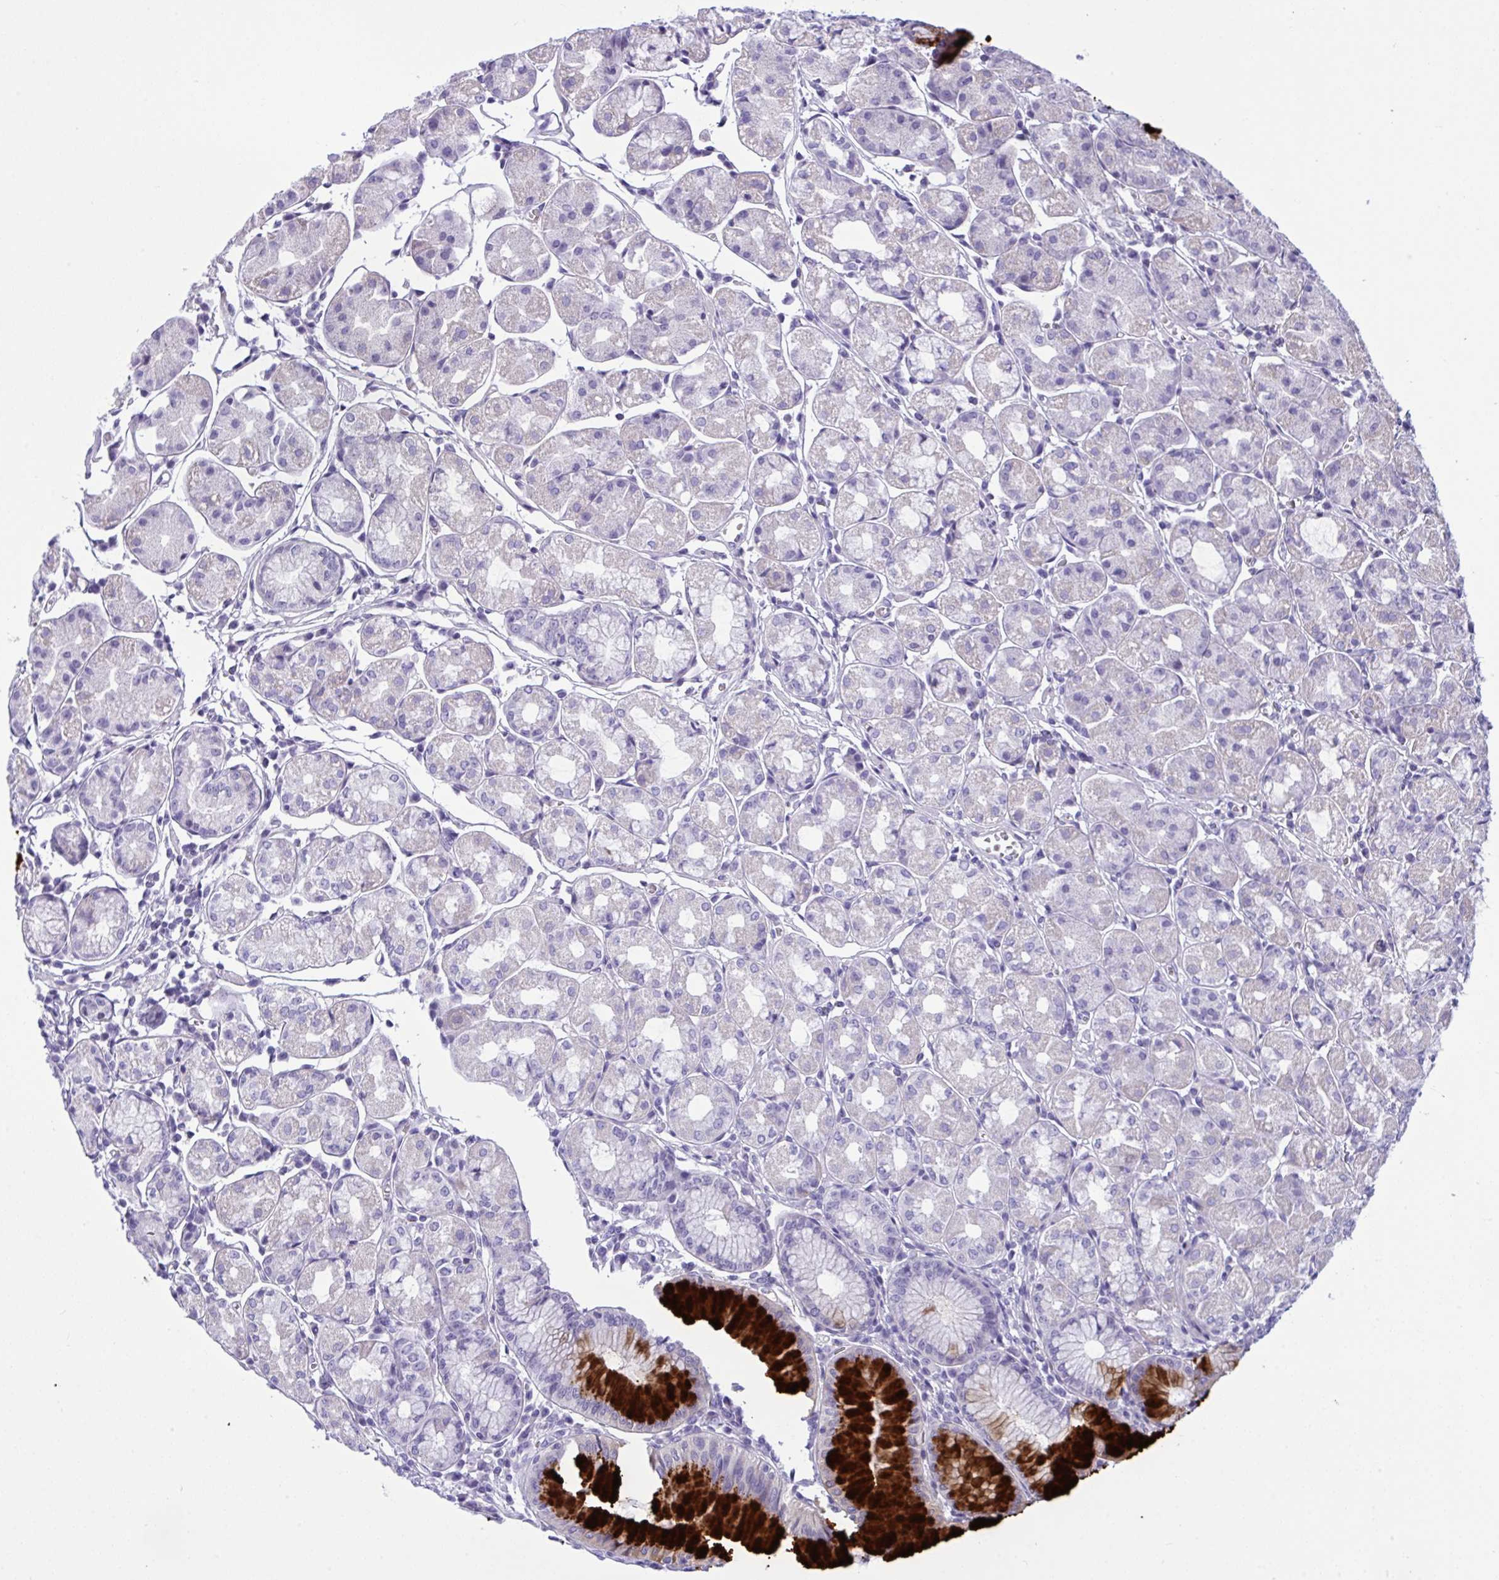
{"staining": {"intensity": "strong", "quantity": "<25%", "location": "cytoplasmic/membranous"}, "tissue": "stomach", "cell_type": "Glandular cells", "image_type": "normal", "snomed": [{"axis": "morphology", "description": "Normal tissue, NOS"}, {"axis": "topography", "description": "Stomach"}], "caption": "Stomach was stained to show a protein in brown. There is medium levels of strong cytoplasmic/membranous staining in approximately <25% of glandular cells.", "gene": "WDR97", "patient": {"sex": "male", "age": 55}}